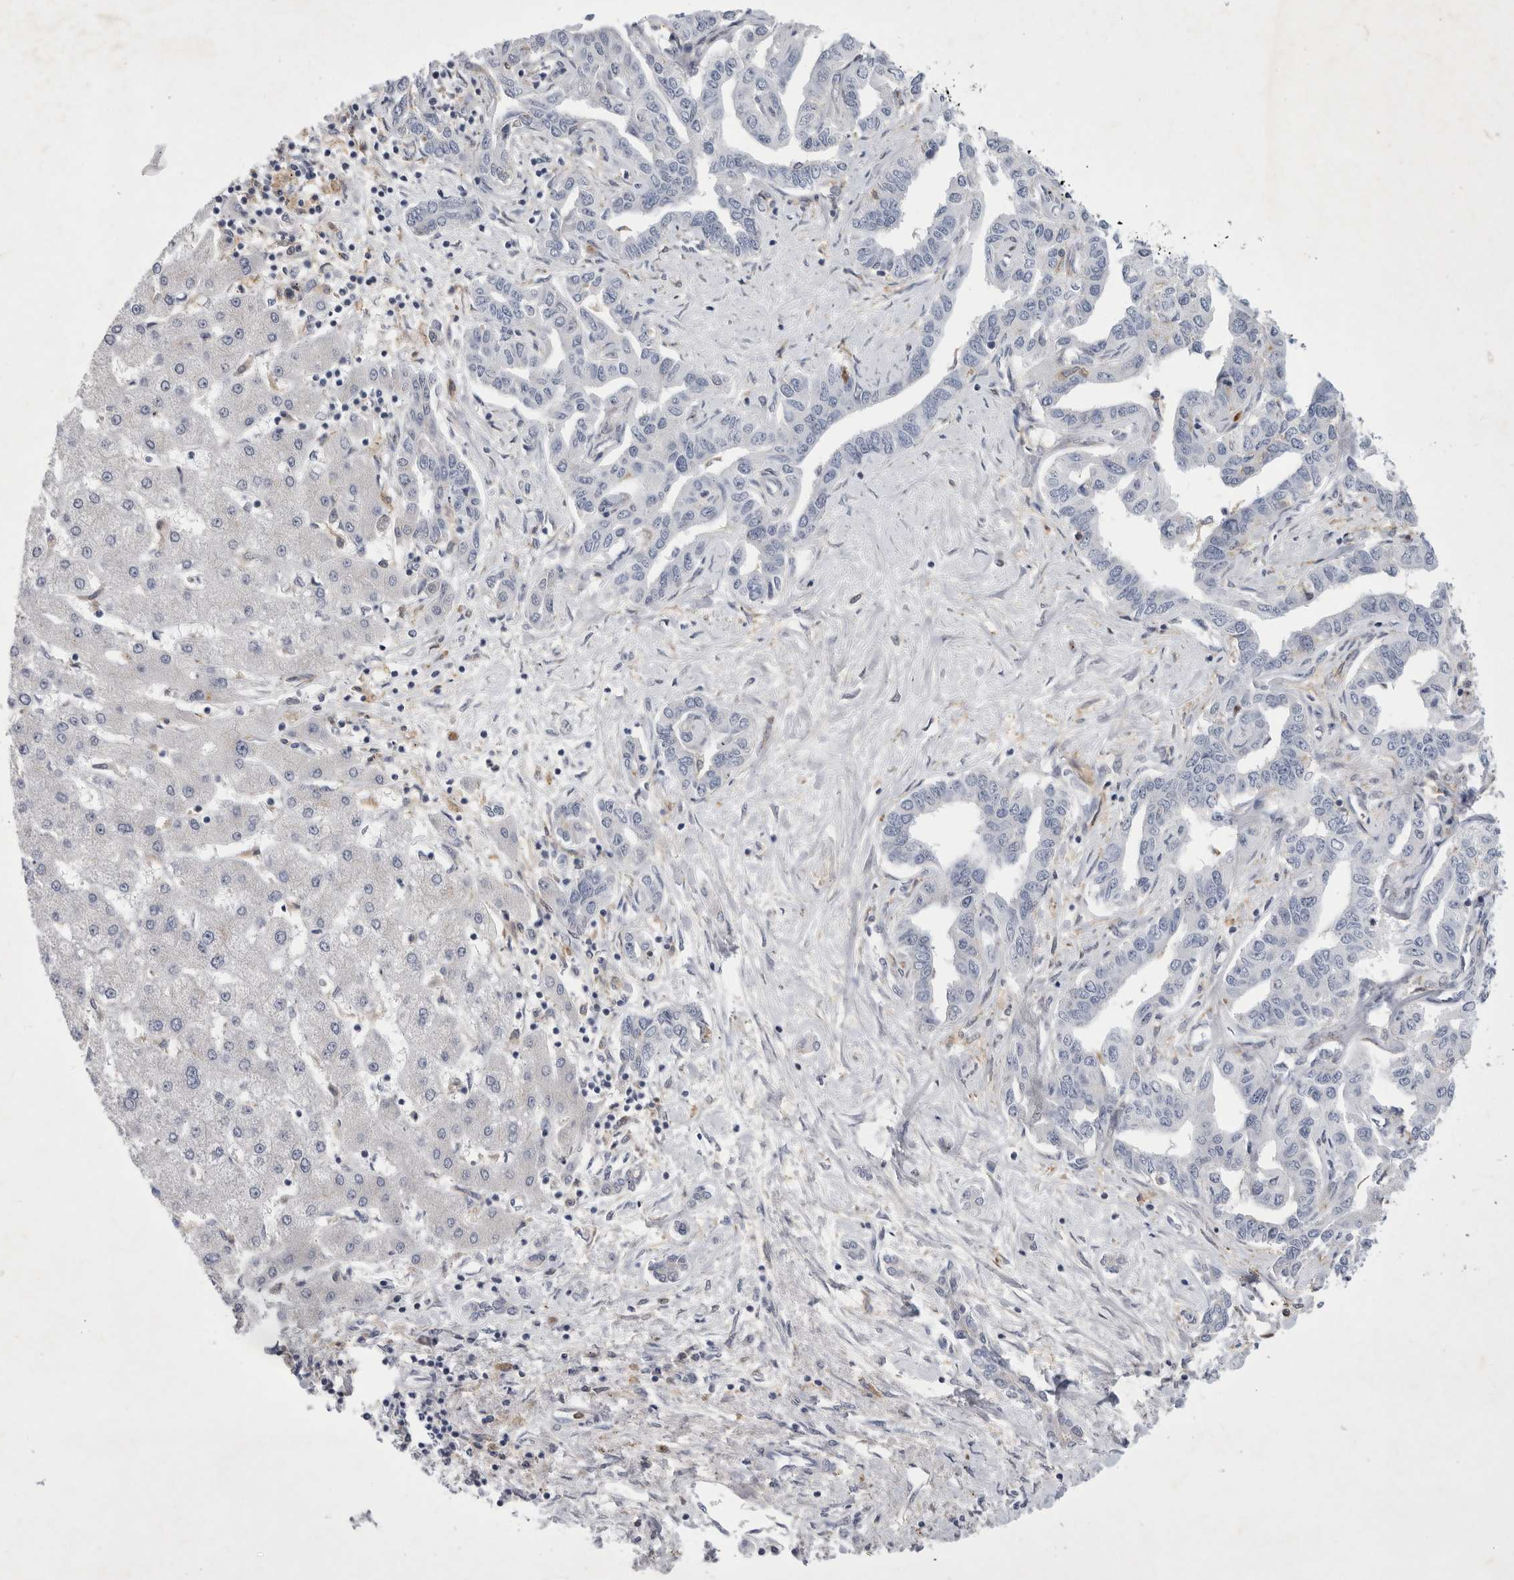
{"staining": {"intensity": "negative", "quantity": "none", "location": "none"}, "tissue": "liver cancer", "cell_type": "Tumor cells", "image_type": "cancer", "snomed": [{"axis": "morphology", "description": "Cholangiocarcinoma"}, {"axis": "topography", "description": "Liver"}], "caption": "Immunohistochemistry (IHC) micrograph of human liver cholangiocarcinoma stained for a protein (brown), which demonstrates no positivity in tumor cells.", "gene": "SIGLEC10", "patient": {"sex": "male", "age": 59}}